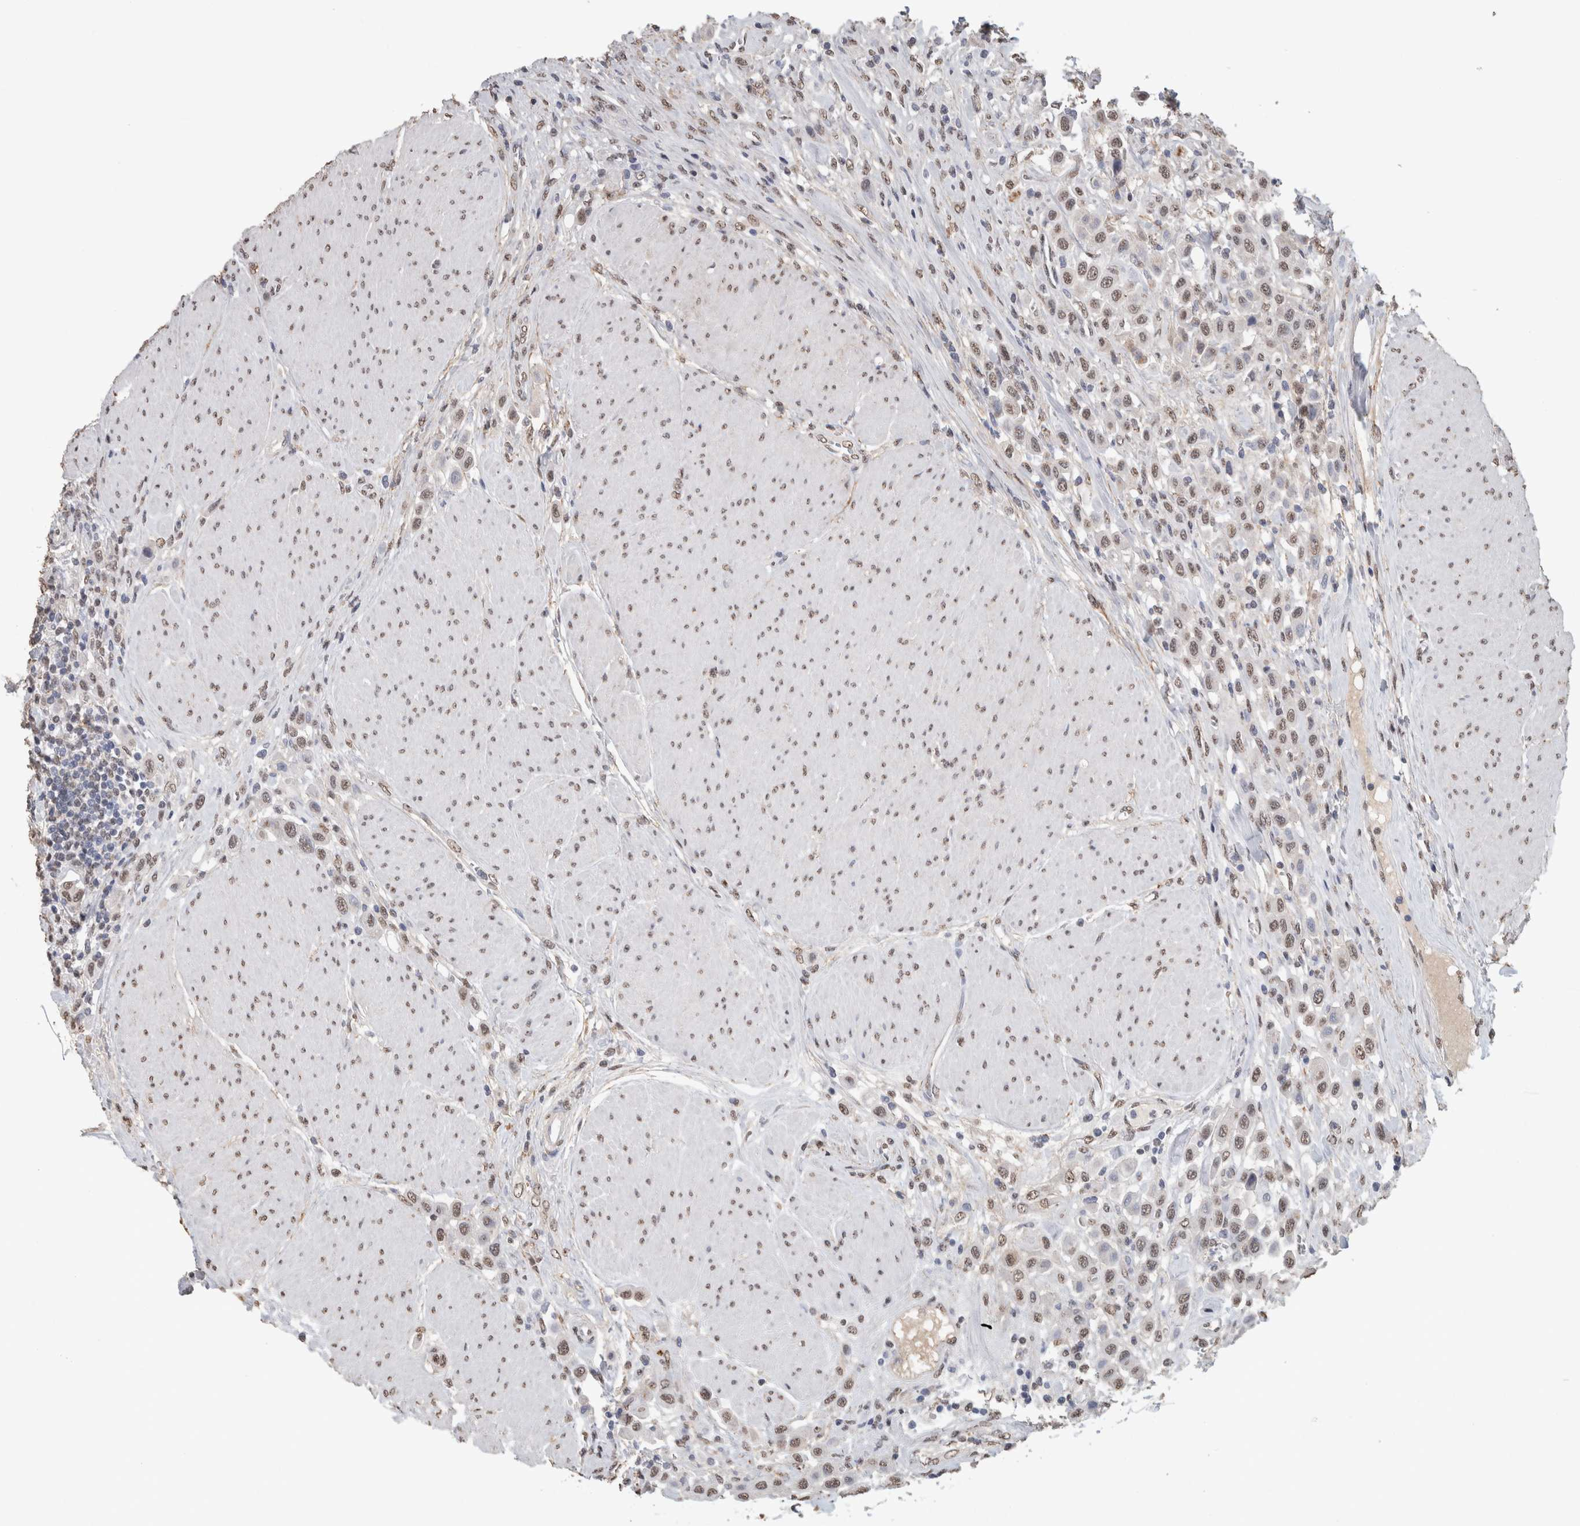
{"staining": {"intensity": "weak", "quantity": ">75%", "location": "nuclear"}, "tissue": "urothelial cancer", "cell_type": "Tumor cells", "image_type": "cancer", "snomed": [{"axis": "morphology", "description": "Urothelial carcinoma, High grade"}, {"axis": "topography", "description": "Urinary bladder"}], "caption": "Weak nuclear positivity is seen in about >75% of tumor cells in high-grade urothelial carcinoma.", "gene": "LTBP1", "patient": {"sex": "male", "age": 50}}